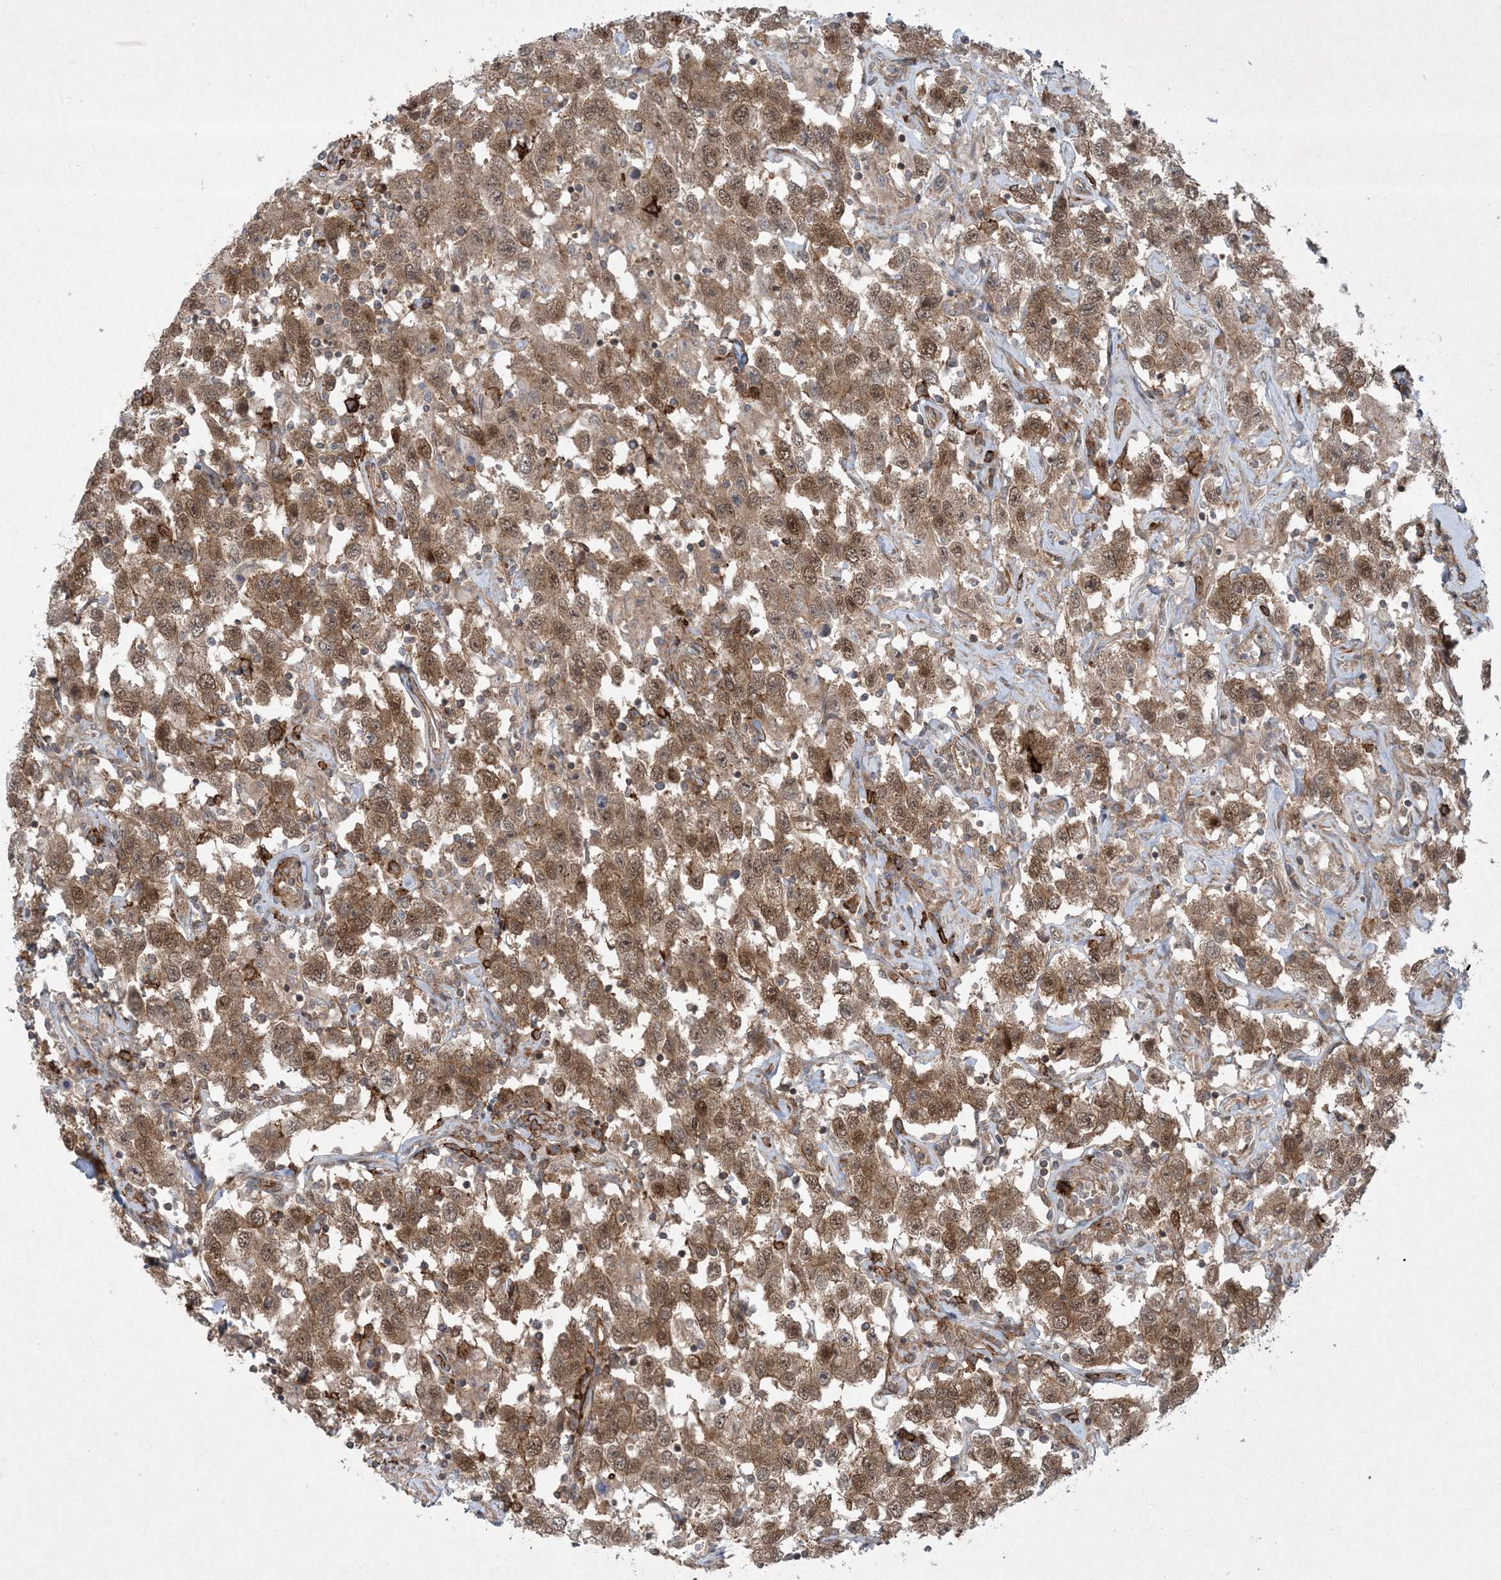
{"staining": {"intensity": "moderate", "quantity": ">75%", "location": "cytoplasmic/membranous,nuclear"}, "tissue": "testis cancer", "cell_type": "Tumor cells", "image_type": "cancer", "snomed": [{"axis": "morphology", "description": "Seminoma, NOS"}, {"axis": "topography", "description": "Testis"}], "caption": "A histopathology image of testis seminoma stained for a protein exhibits moderate cytoplasmic/membranous and nuclear brown staining in tumor cells.", "gene": "STAM2", "patient": {"sex": "male", "age": 41}}